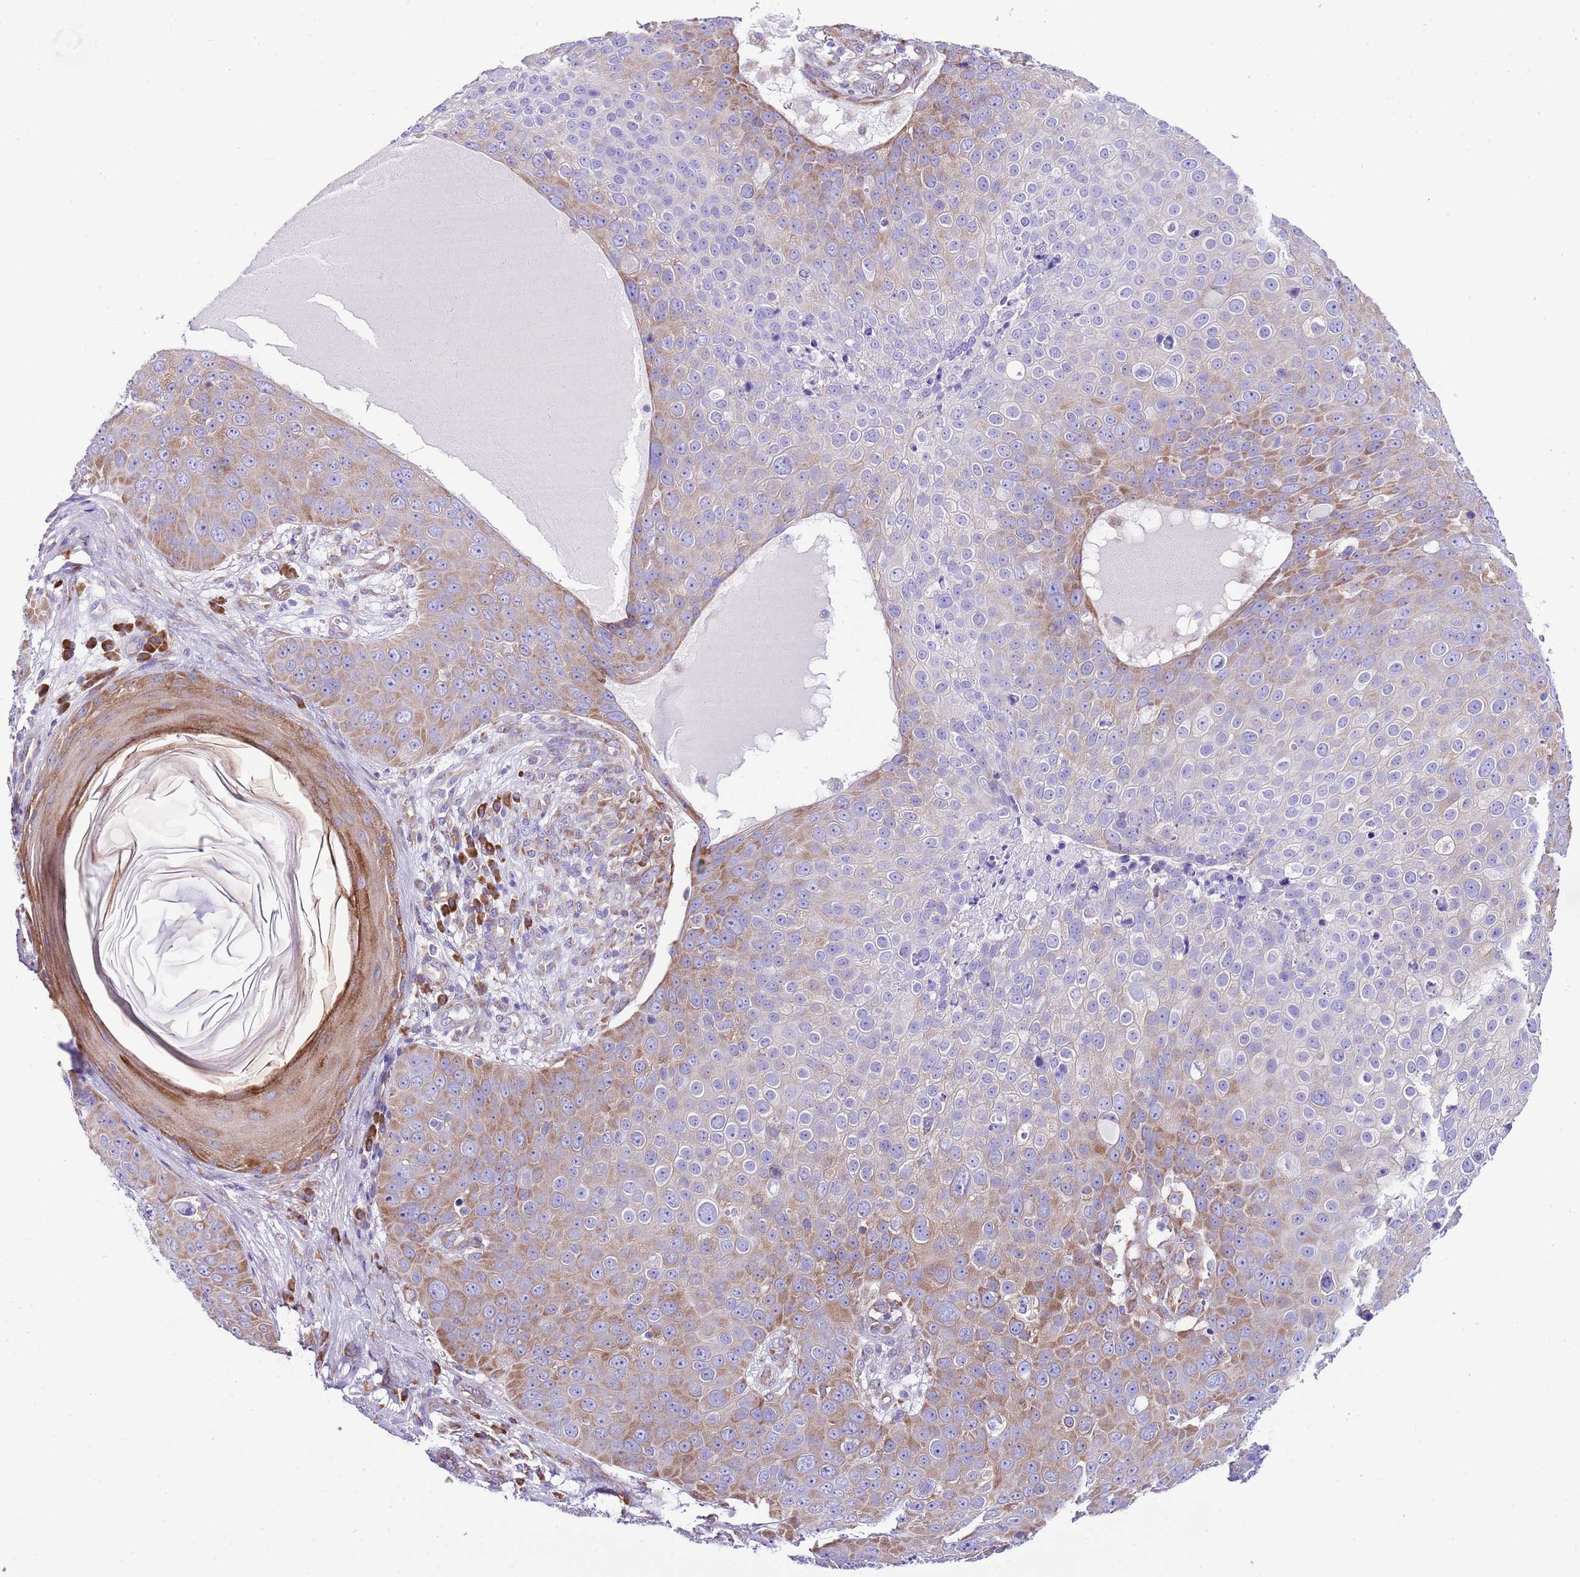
{"staining": {"intensity": "moderate", "quantity": "<25%", "location": "cytoplasmic/membranous"}, "tissue": "skin cancer", "cell_type": "Tumor cells", "image_type": "cancer", "snomed": [{"axis": "morphology", "description": "Squamous cell carcinoma, NOS"}, {"axis": "topography", "description": "Skin"}], "caption": "Immunohistochemistry micrograph of neoplastic tissue: human skin cancer (squamous cell carcinoma) stained using IHC demonstrates low levels of moderate protein expression localized specifically in the cytoplasmic/membranous of tumor cells, appearing as a cytoplasmic/membranous brown color.", "gene": "RPS10", "patient": {"sex": "male", "age": 71}}